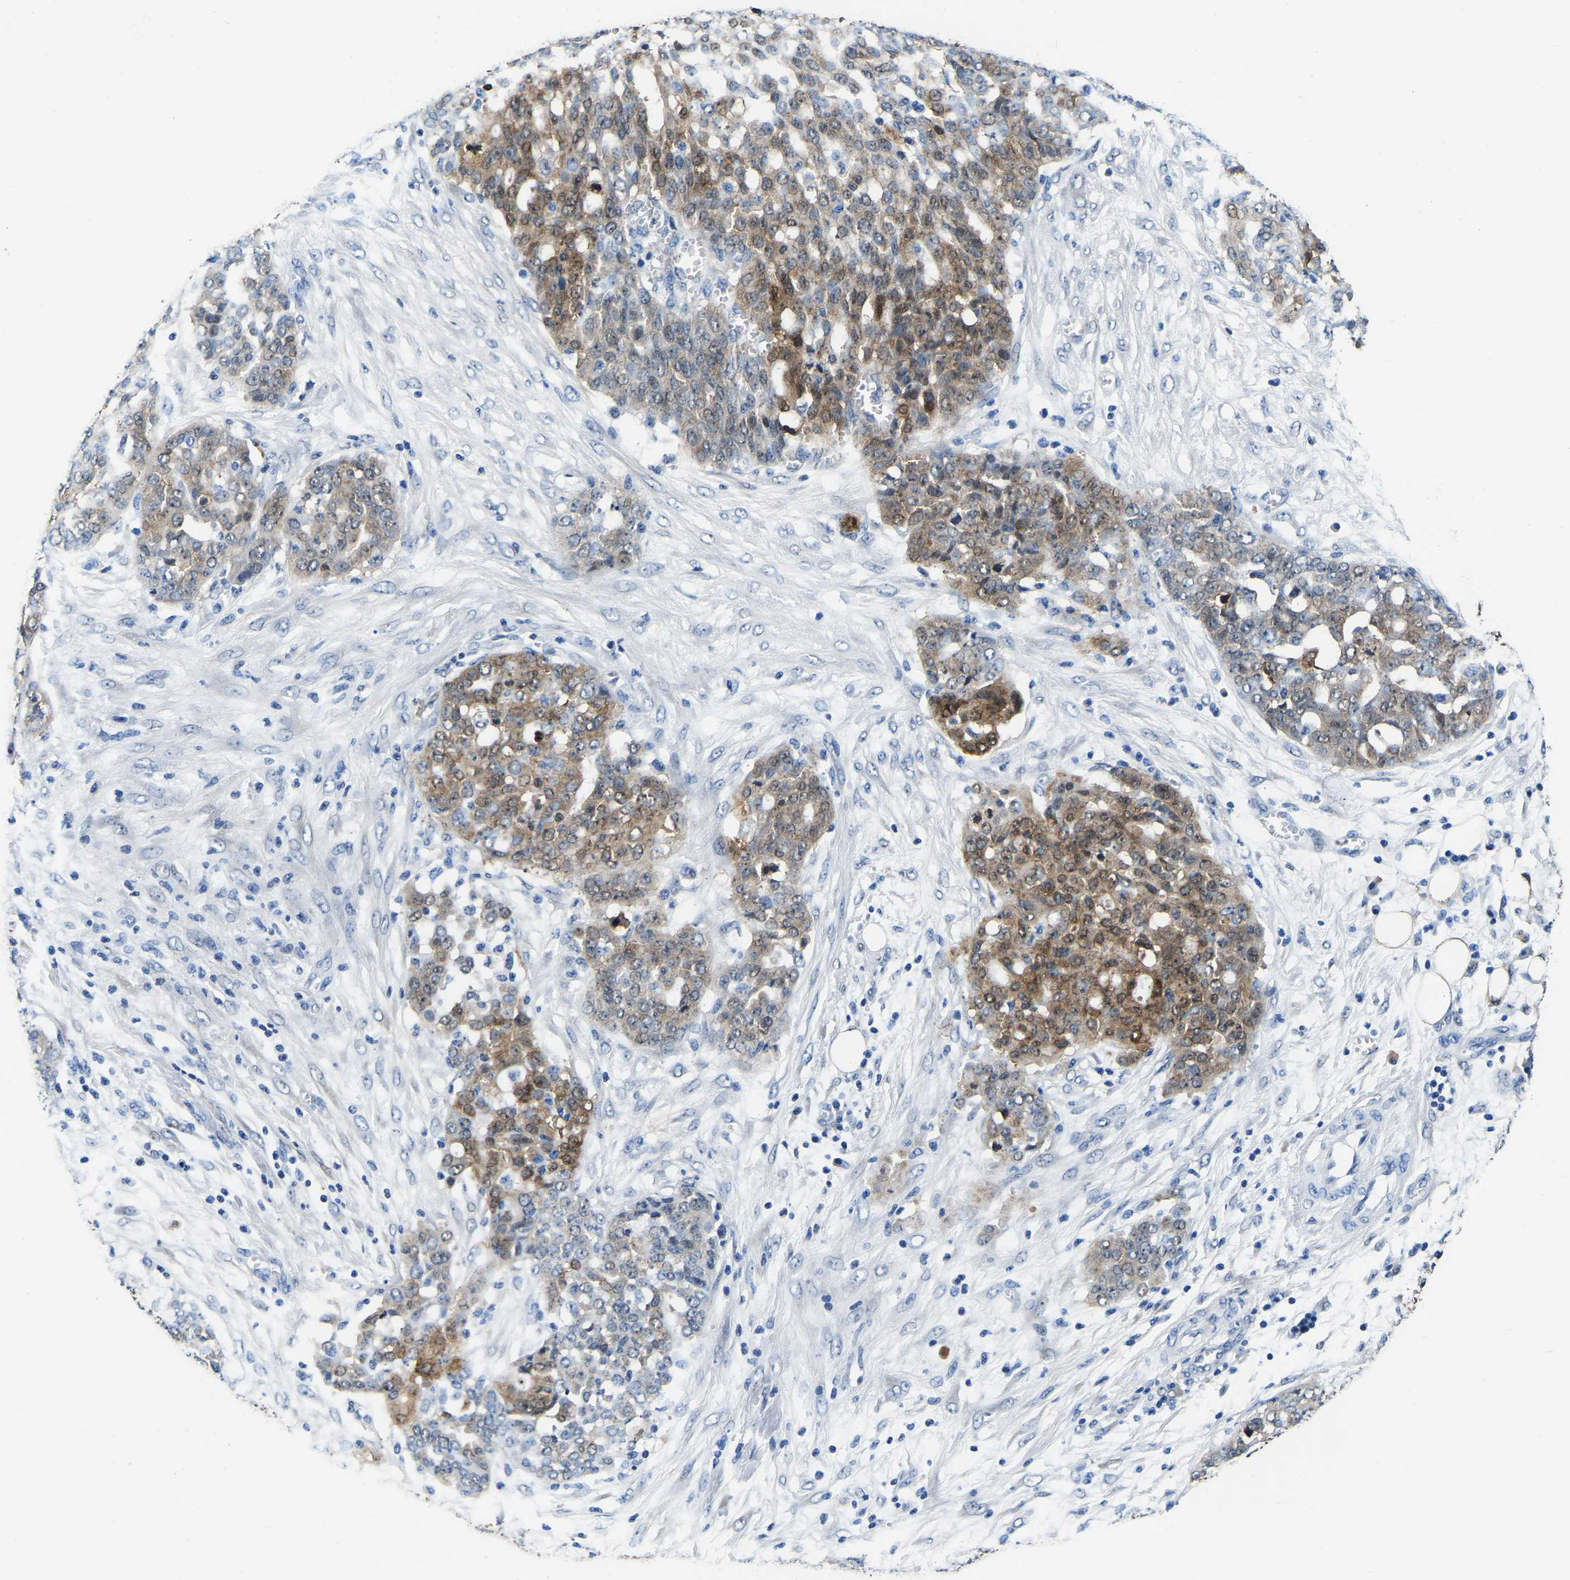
{"staining": {"intensity": "moderate", "quantity": "25%-75%", "location": "cytoplasmic/membranous"}, "tissue": "ovarian cancer", "cell_type": "Tumor cells", "image_type": "cancer", "snomed": [{"axis": "morphology", "description": "Cystadenocarcinoma, serous, NOS"}, {"axis": "topography", "description": "Soft tissue"}, {"axis": "topography", "description": "Ovary"}], "caption": "The immunohistochemical stain highlights moderate cytoplasmic/membranous staining in tumor cells of ovarian cancer (serous cystadenocarcinoma) tissue.", "gene": "S100A13", "patient": {"sex": "female", "age": 57}}